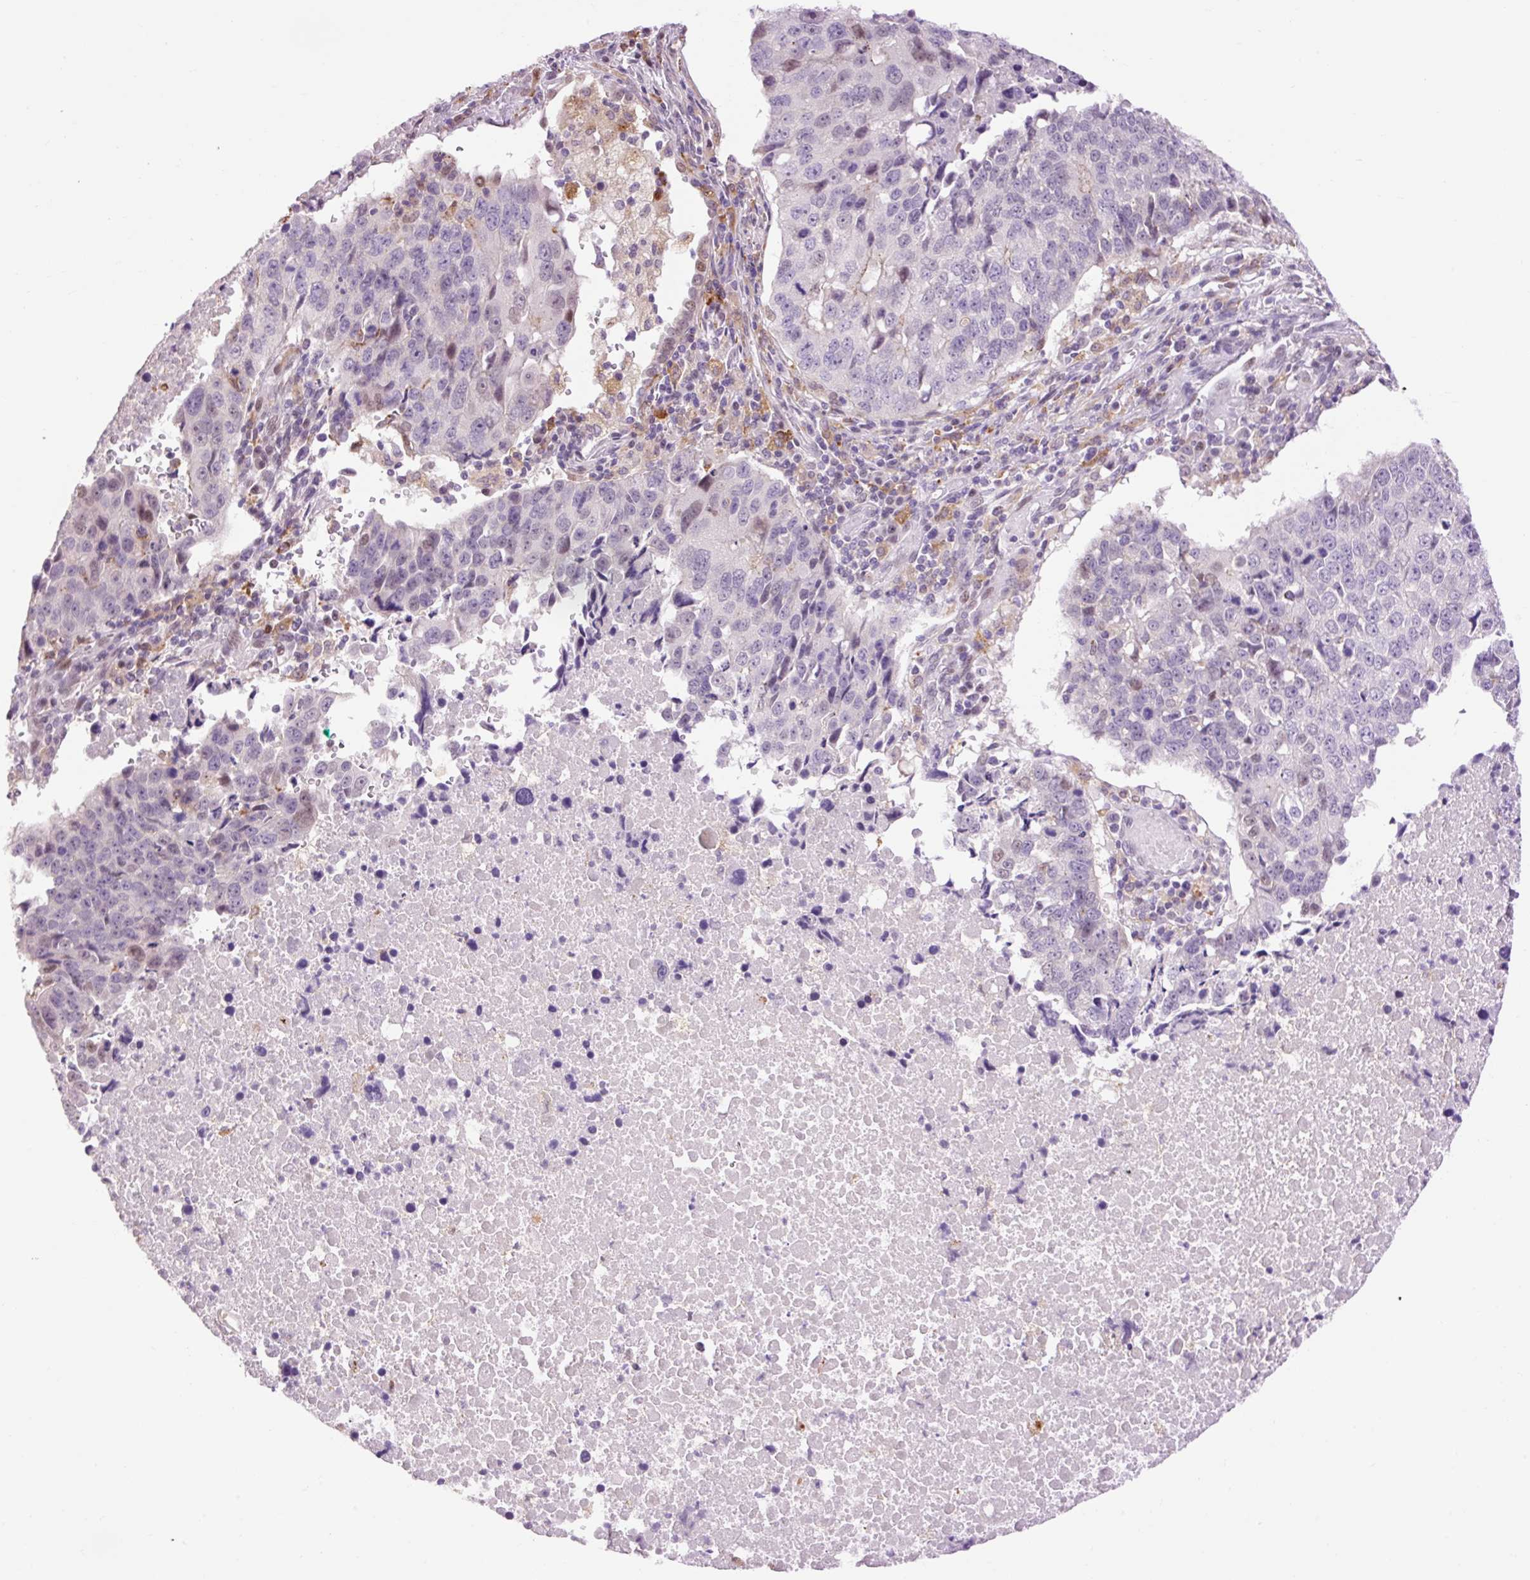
{"staining": {"intensity": "weak", "quantity": "<25%", "location": "nuclear"}, "tissue": "lung cancer", "cell_type": "Tumor cells", "image_type": "cancer", "snomed": [{"axis": "morphology", "description": "Squamous cell carcinoma, NOS"}, {"axis": "topography", "description": "Lung"}], "caption": "This is an immunohistochemistry image of human lung squamous cell carcinoma. There is no positivity in tumor cells.", "gene": "LY86", "patient": {"sex": "female", "age": 66}}